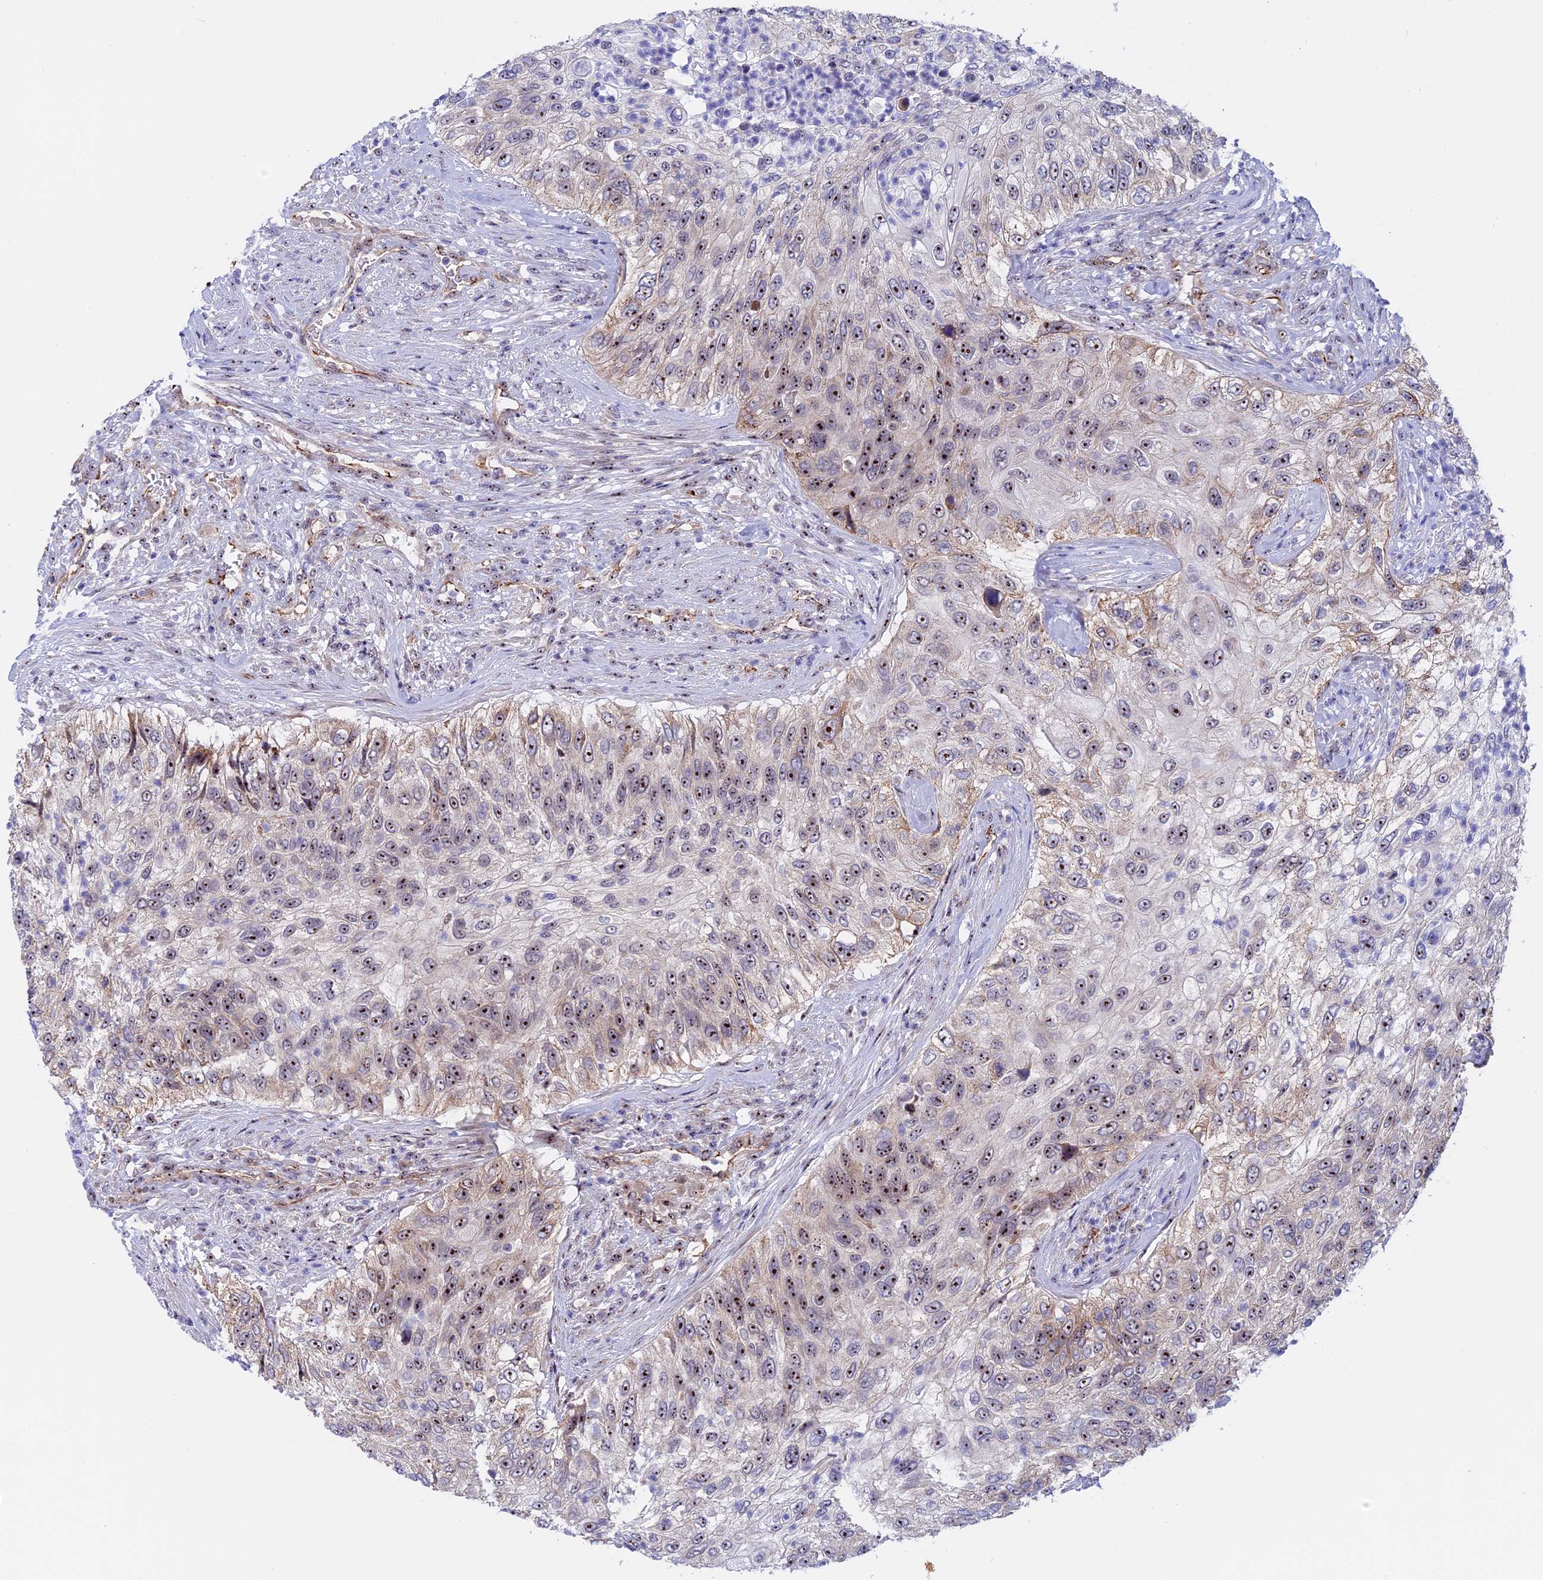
{"staining": {"intensity": "moderate", "quantity": "25%-75%", "location": "nuclear"}, "tissue": "urothelial cancer", "cell_type": "Tumor cells", "image_type": "cancer", "snomed": [{"axis": "morphology", "description": "Urothelial carcinoma, High grade"}, {"axis": "topography", "description": "Urinary bladder"}], "caption": "The image reveals immunohistochemical staining of high-grade urothelial carcinoma. There is moderate nuclear staining is appreciated in about 25%-75% of tumor cells. (IHC, brightfield microscopy, high magnification).", "gene": "DBNDD1", "patient": {"sex": "female", "age": 60}}